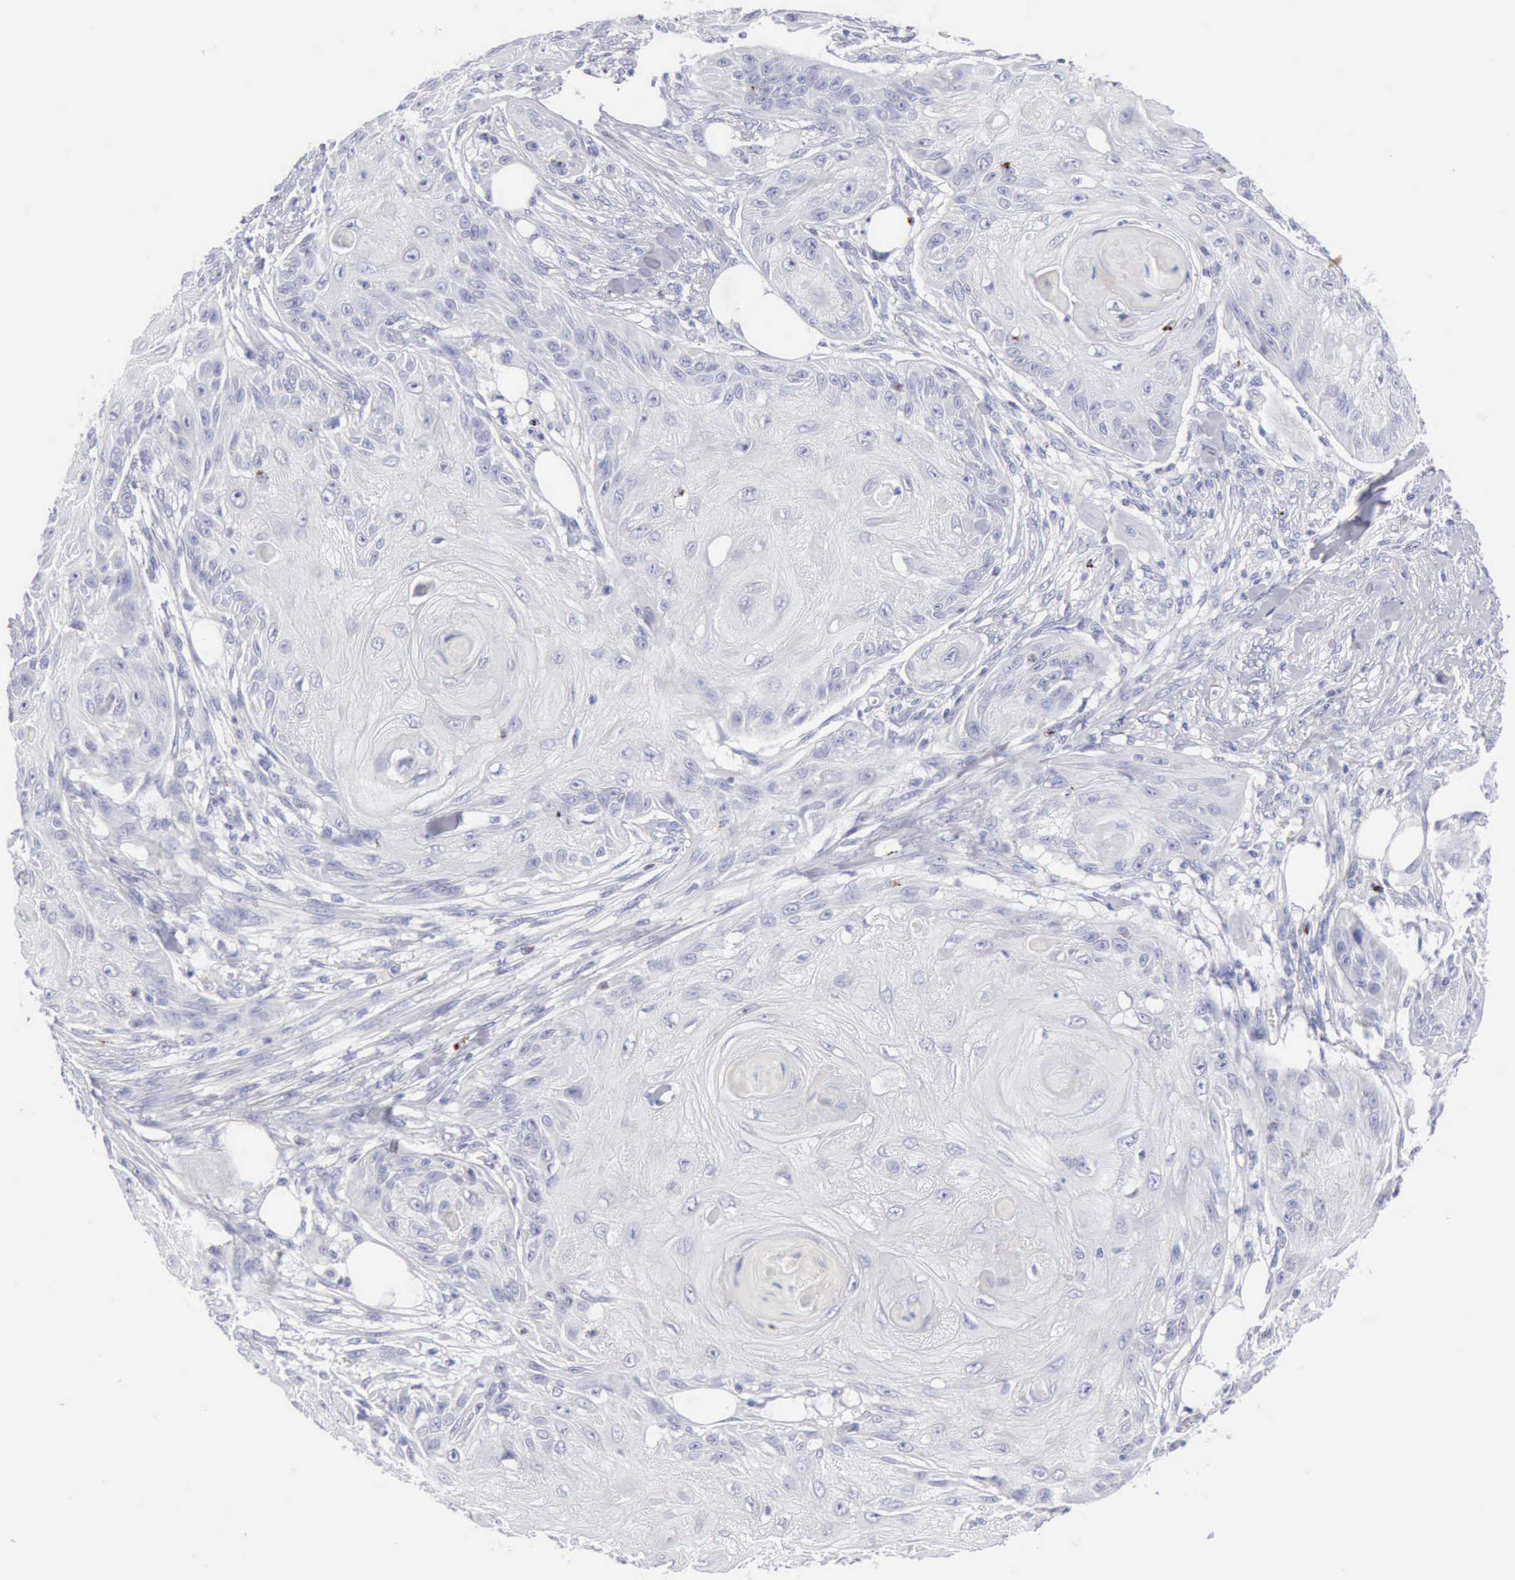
{"staining": {"intensity": "negative", "quantity": "none", "location": "none"}, "tissue": "skin cancer", "cell_type": "Tumor cells", "image_type": "cancer", "snomed": [{"axis": "morphology", "description": "Squamous cell carcinoma, NOS"}, {"axis": "topography", "description": "Skin"}], "caption": "Skin squamous cell carcinoma stained for a protein using immunohistochemistry (IHC) demonstrates no positivity tumor cells.", "gene": "GZMB", "patient": {"sex": "female", "age": 88}}